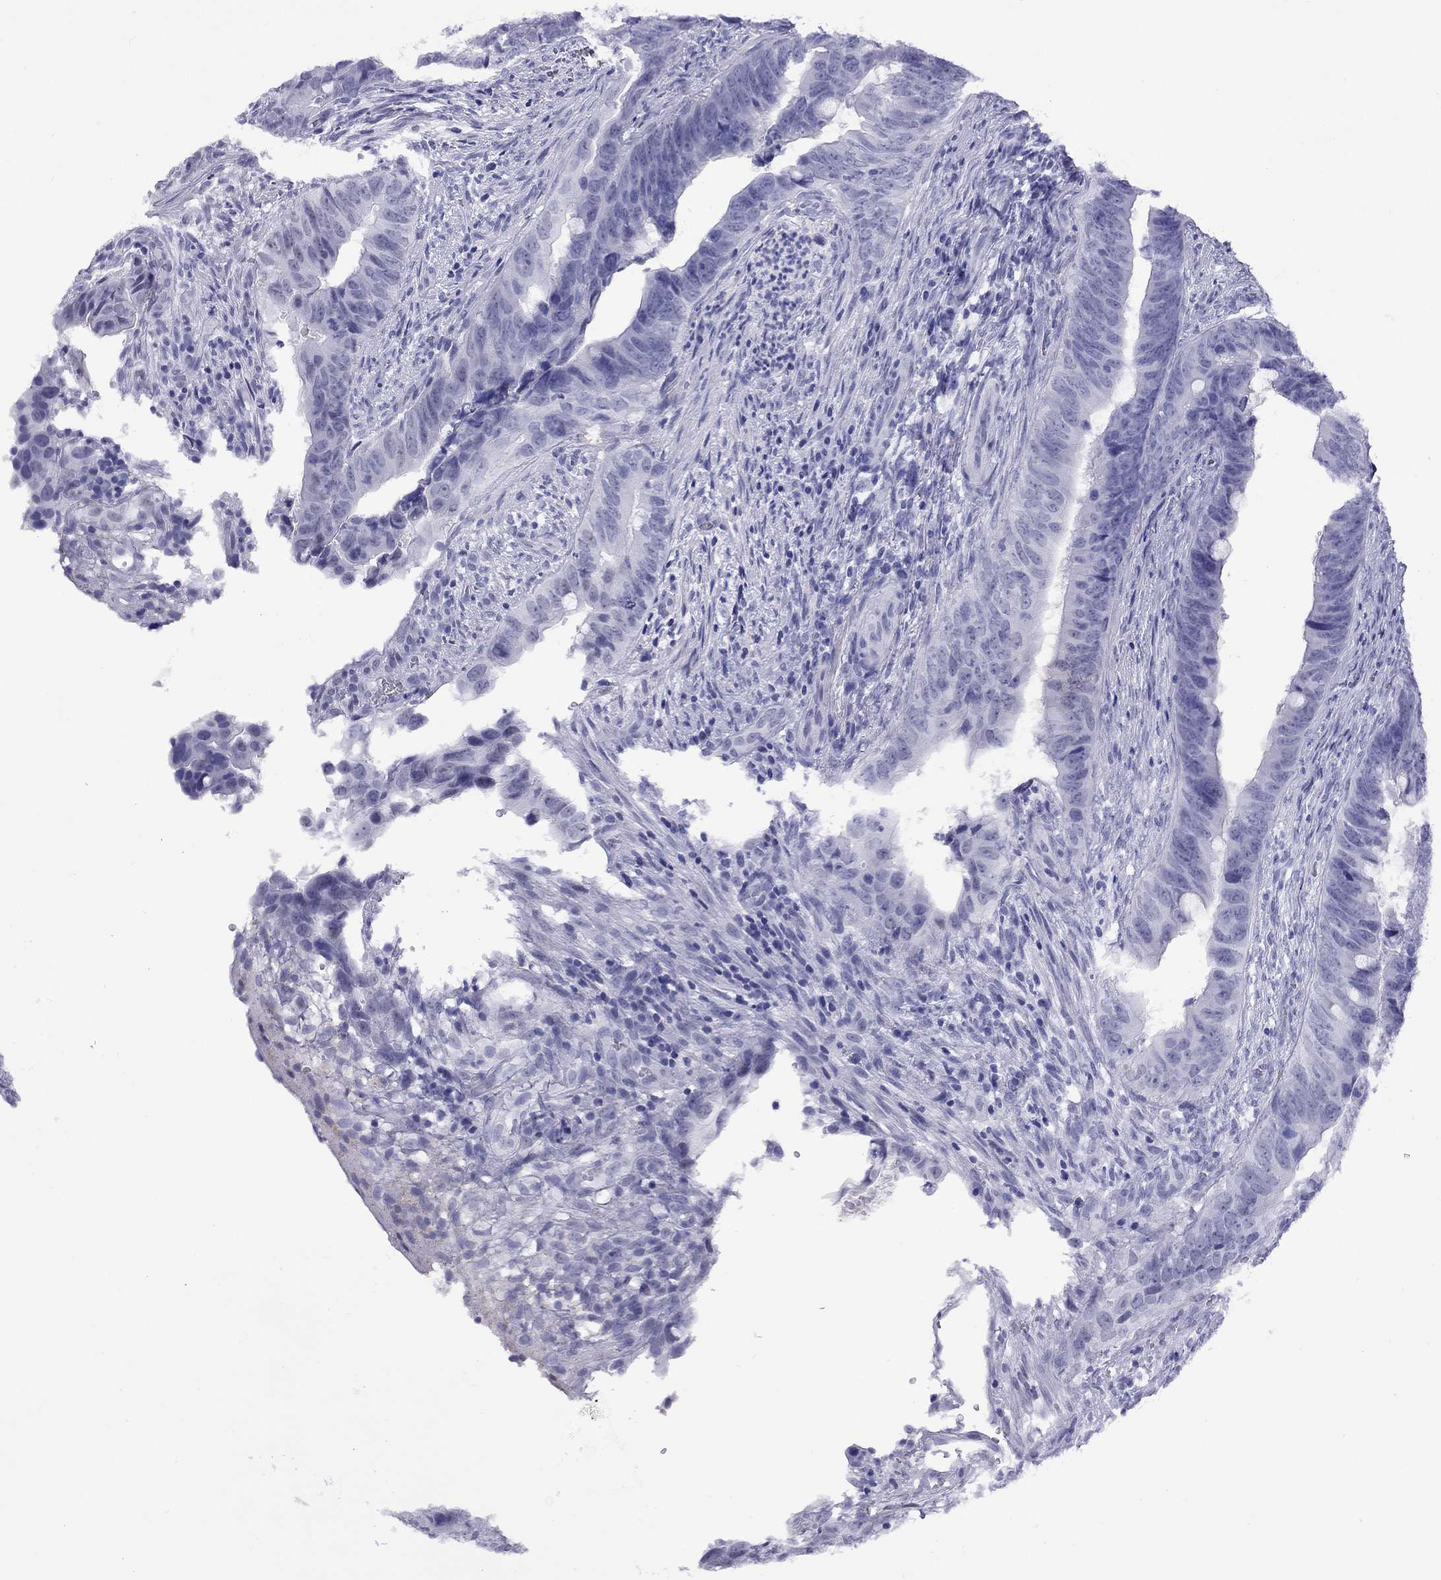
{"staining": {"intensity": "negative", "quantity": "none", "location": "none"}, "tissue": "colorectal cancer", "cell_type": "Tumor cells", "image_type": "cancer", "snomed": [{"axis": "morphology", "description": "Adenocarcinoma, NOS"}, {"axis": "topography", "description": "Colon"}], "caption": "Protein analysis of colorectal cancer (adenocarcinoma) exhibits no significant staining in tumor cells.", "gene": "SLC30A8", "patient": {"sex": "female", "age": 82}}